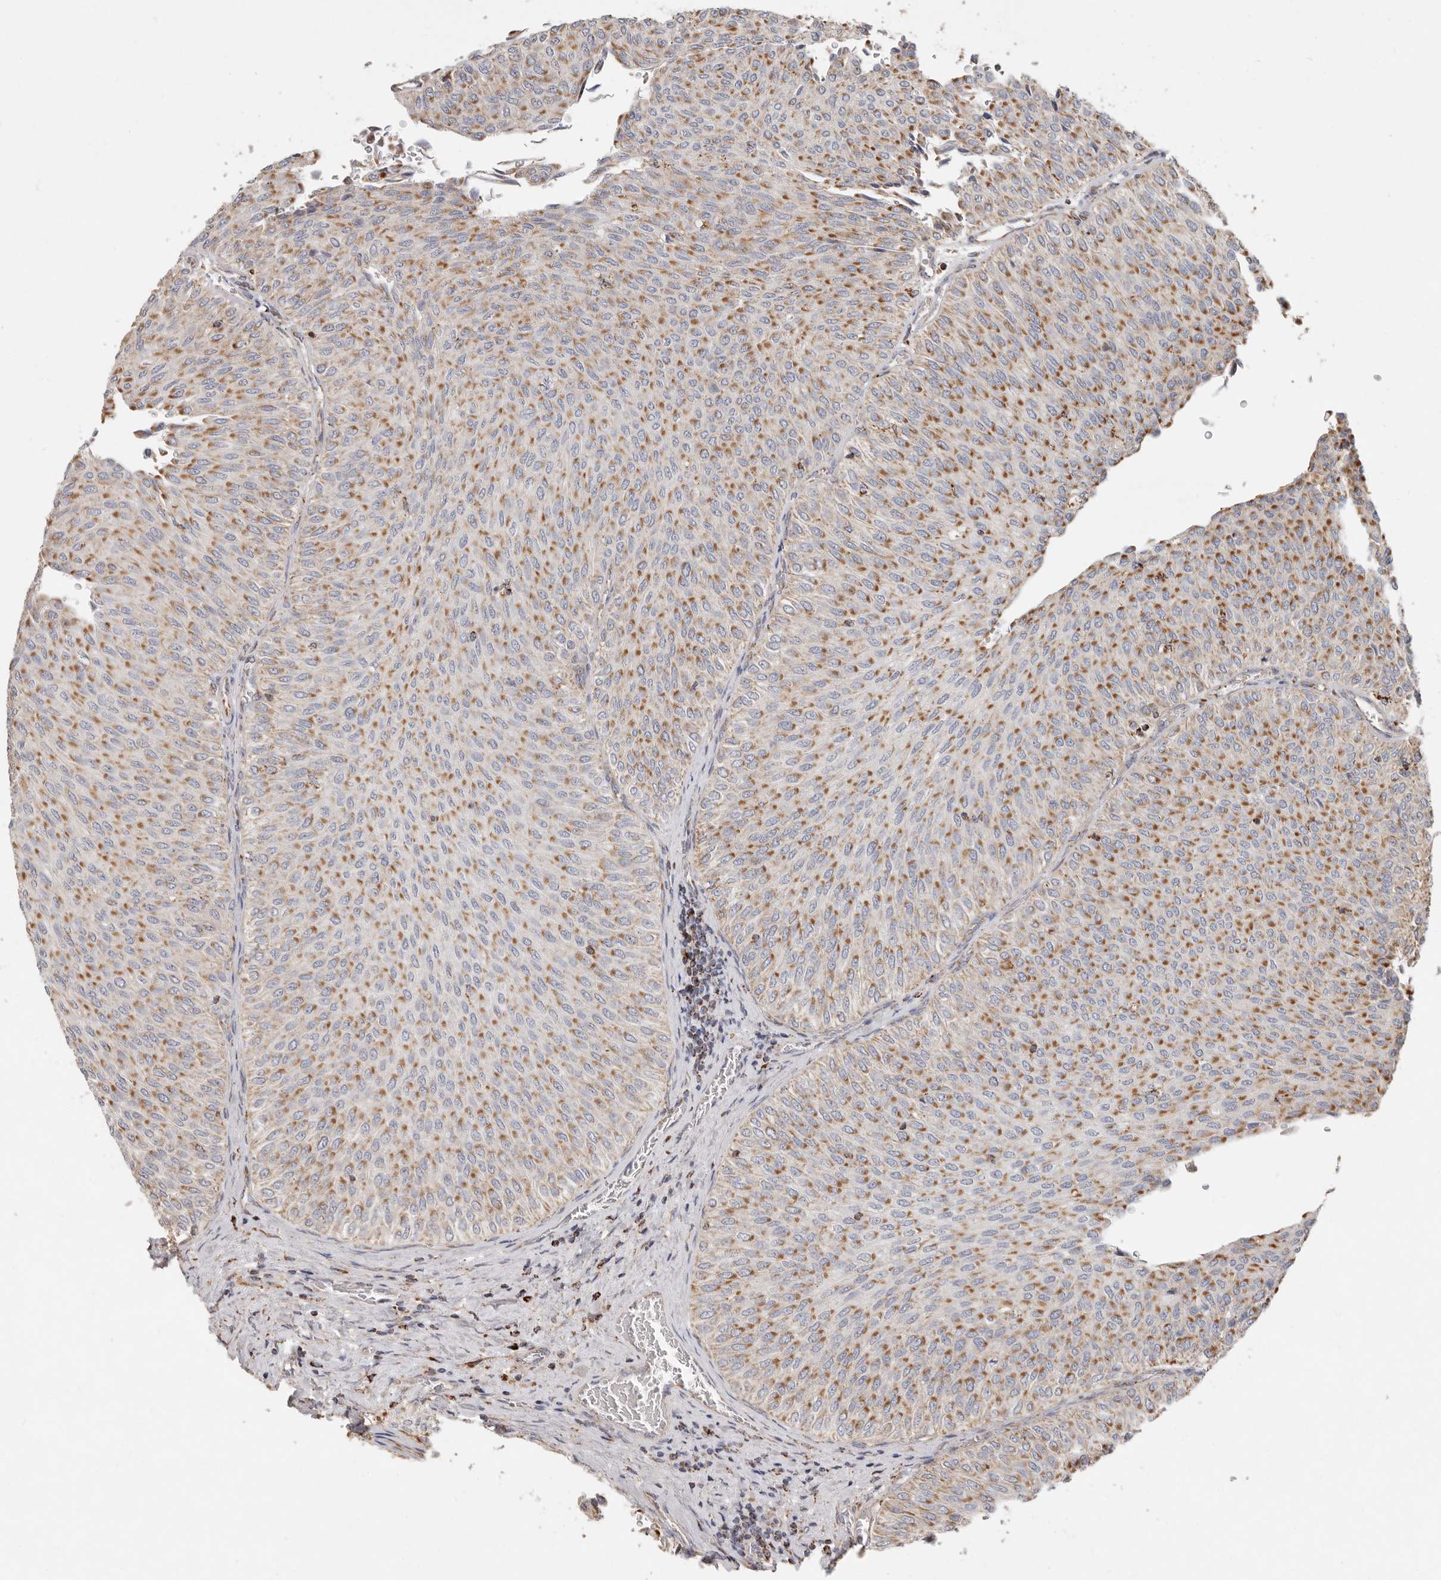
{"staining": {"intensity": "moderate", "quantity": ">75%", "location": "cytoplasmic/membranous"}, "tissue": "urothelial cancer", "cell_type": "Tumor cells", "image_type": "cancer", "snomed": [{"axis": "morphology", "description": "Urothelial carcinoma, Low grade"}, {"axis": "topography", "description": "Urinary bladder"}], "caption": "The photomicrograph reveals staining of low-grade urothelial carcinoma, revealing moderate cytoplasmic/membranous protein positivity (brown color) within tumor cells. Nuclei are stained in blue.", "gene": "ARHGEF10L", "patient": {"sex": "male", "age": 78}}